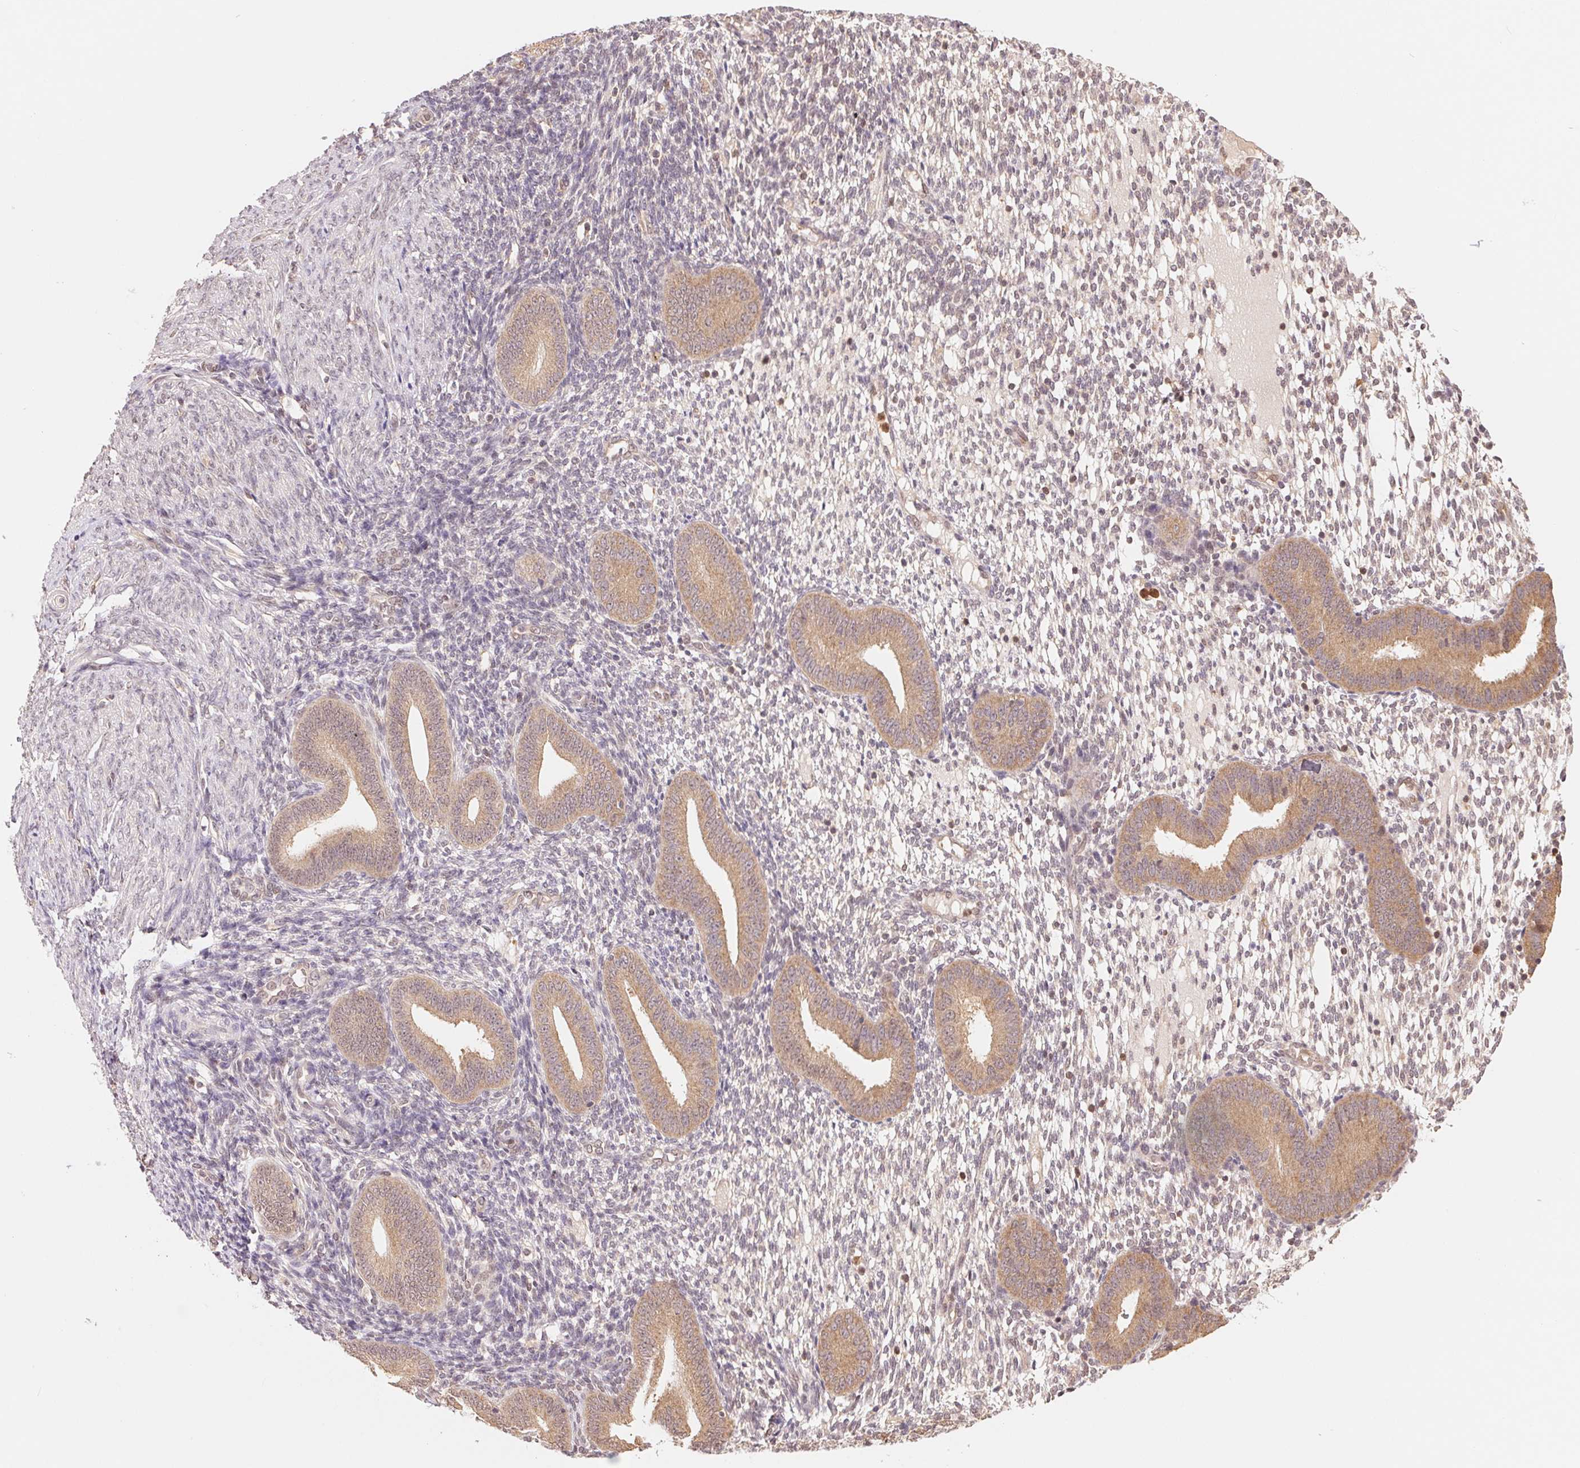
{"staining": {"intensity": "negative", "quantity": "none", "location": "none"}, "tissue": "endometrium", "cell_type": "Cells in endometrial stroma", "image_type": "normal", "snomed": [{"axis": "morphology", "description": "Normal tissue, NOS"}, {"axis": "topography", "description": "Endometrium"}], "caption": "The image exhibits no staining of cells in endometrial stroma in benign endometrium.", "gene": "CDC123", "patient": {"sex": "female", "age": 40}}